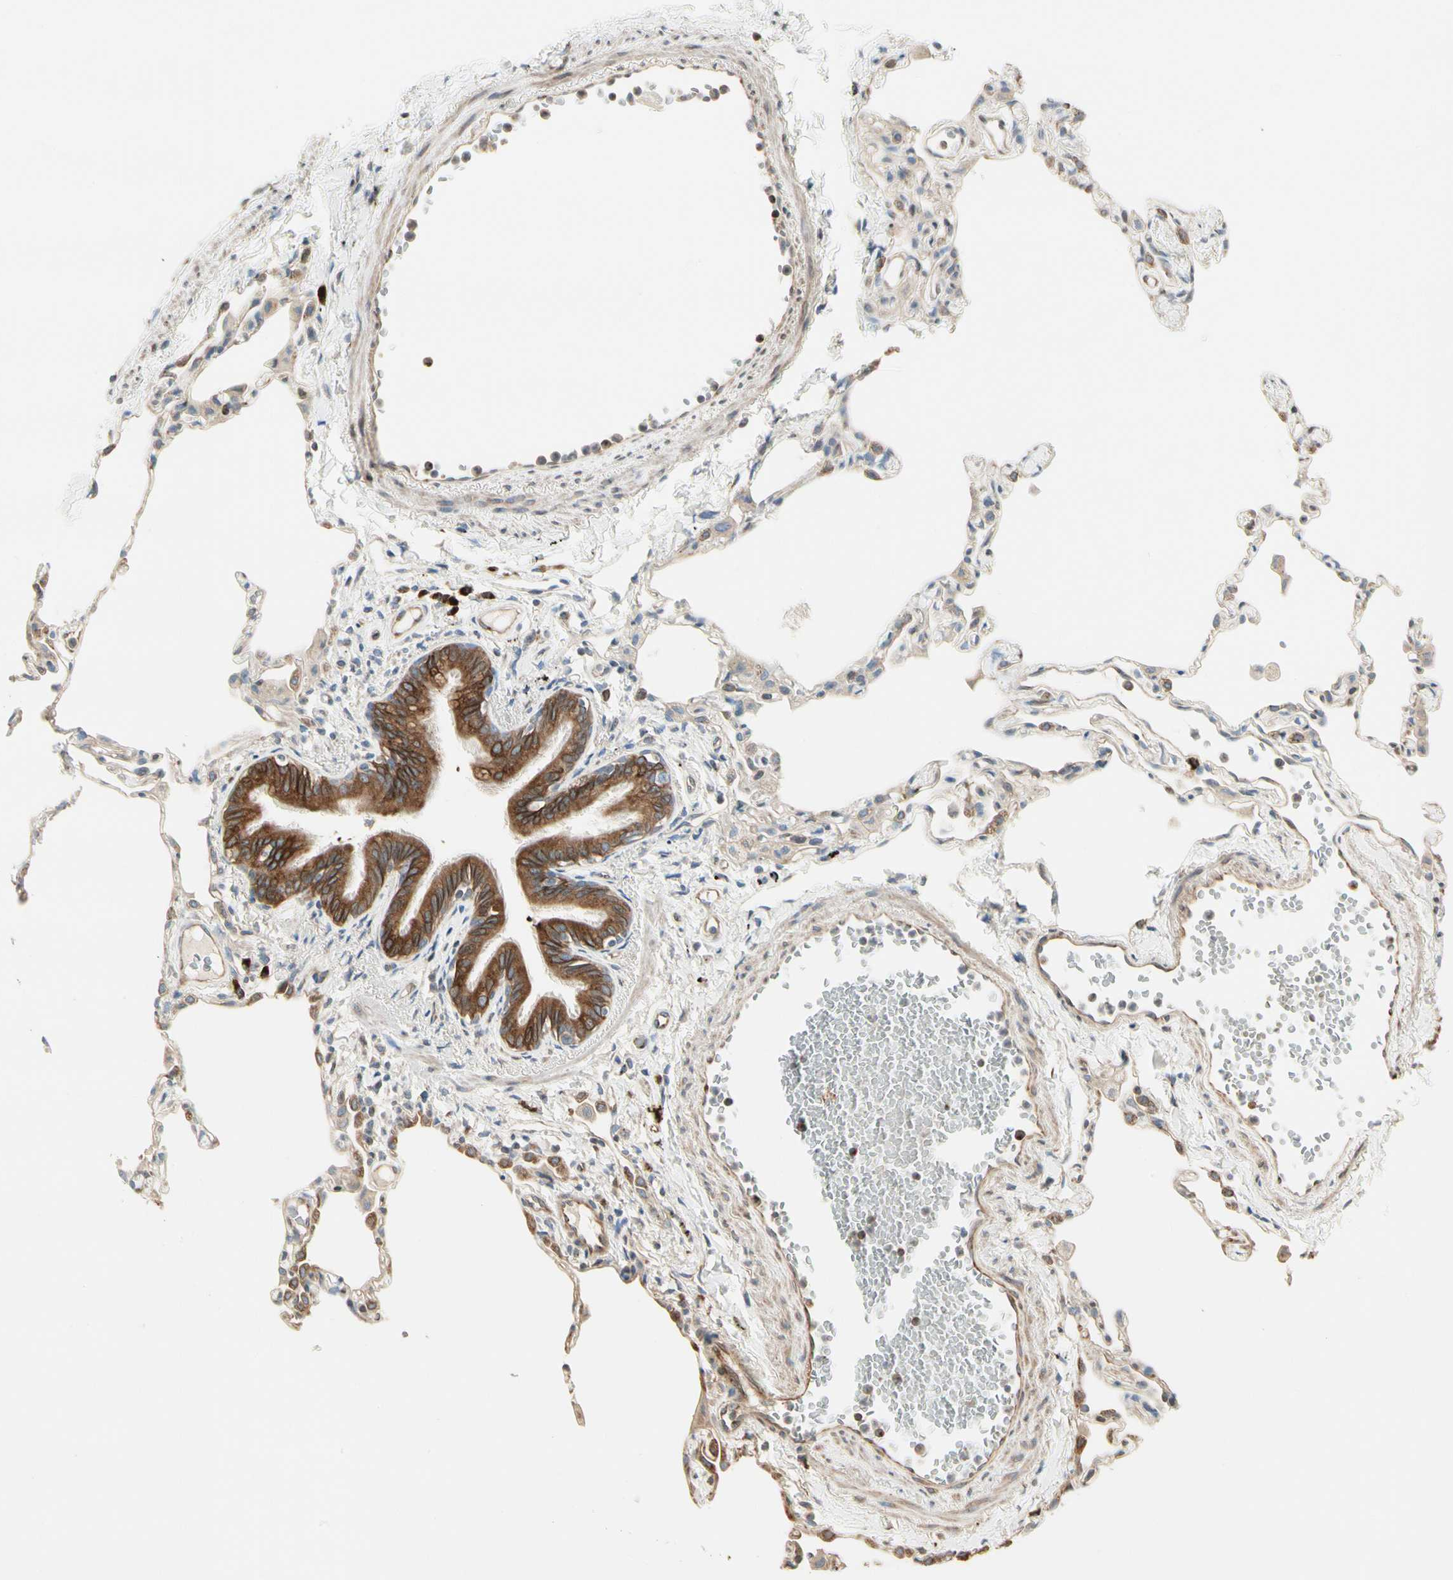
{"staining": {"intensity": "moderate", "quantity": "25%-75%", "location": "cytoplasmic/membranous"}, "tissue": "lung", "cell_type": "Alveolar cells", "image_type": "normal", "snomed": [{"axis": "morphology", "description": "Normal tissue, NOS"}, {"axis": "topography", "description": "Lung"}], "caption": "Immunohistochemical staining of unremarkable human lung exhibits medium levels of moderate cytoplasmic/membranous positivity in about 25%-75% of alveolar cells. (Brightfield microscopy of DAB IHC at high magnification).", "gene": "NUCB2", "patient": {"sex": "female", "age": 49}}